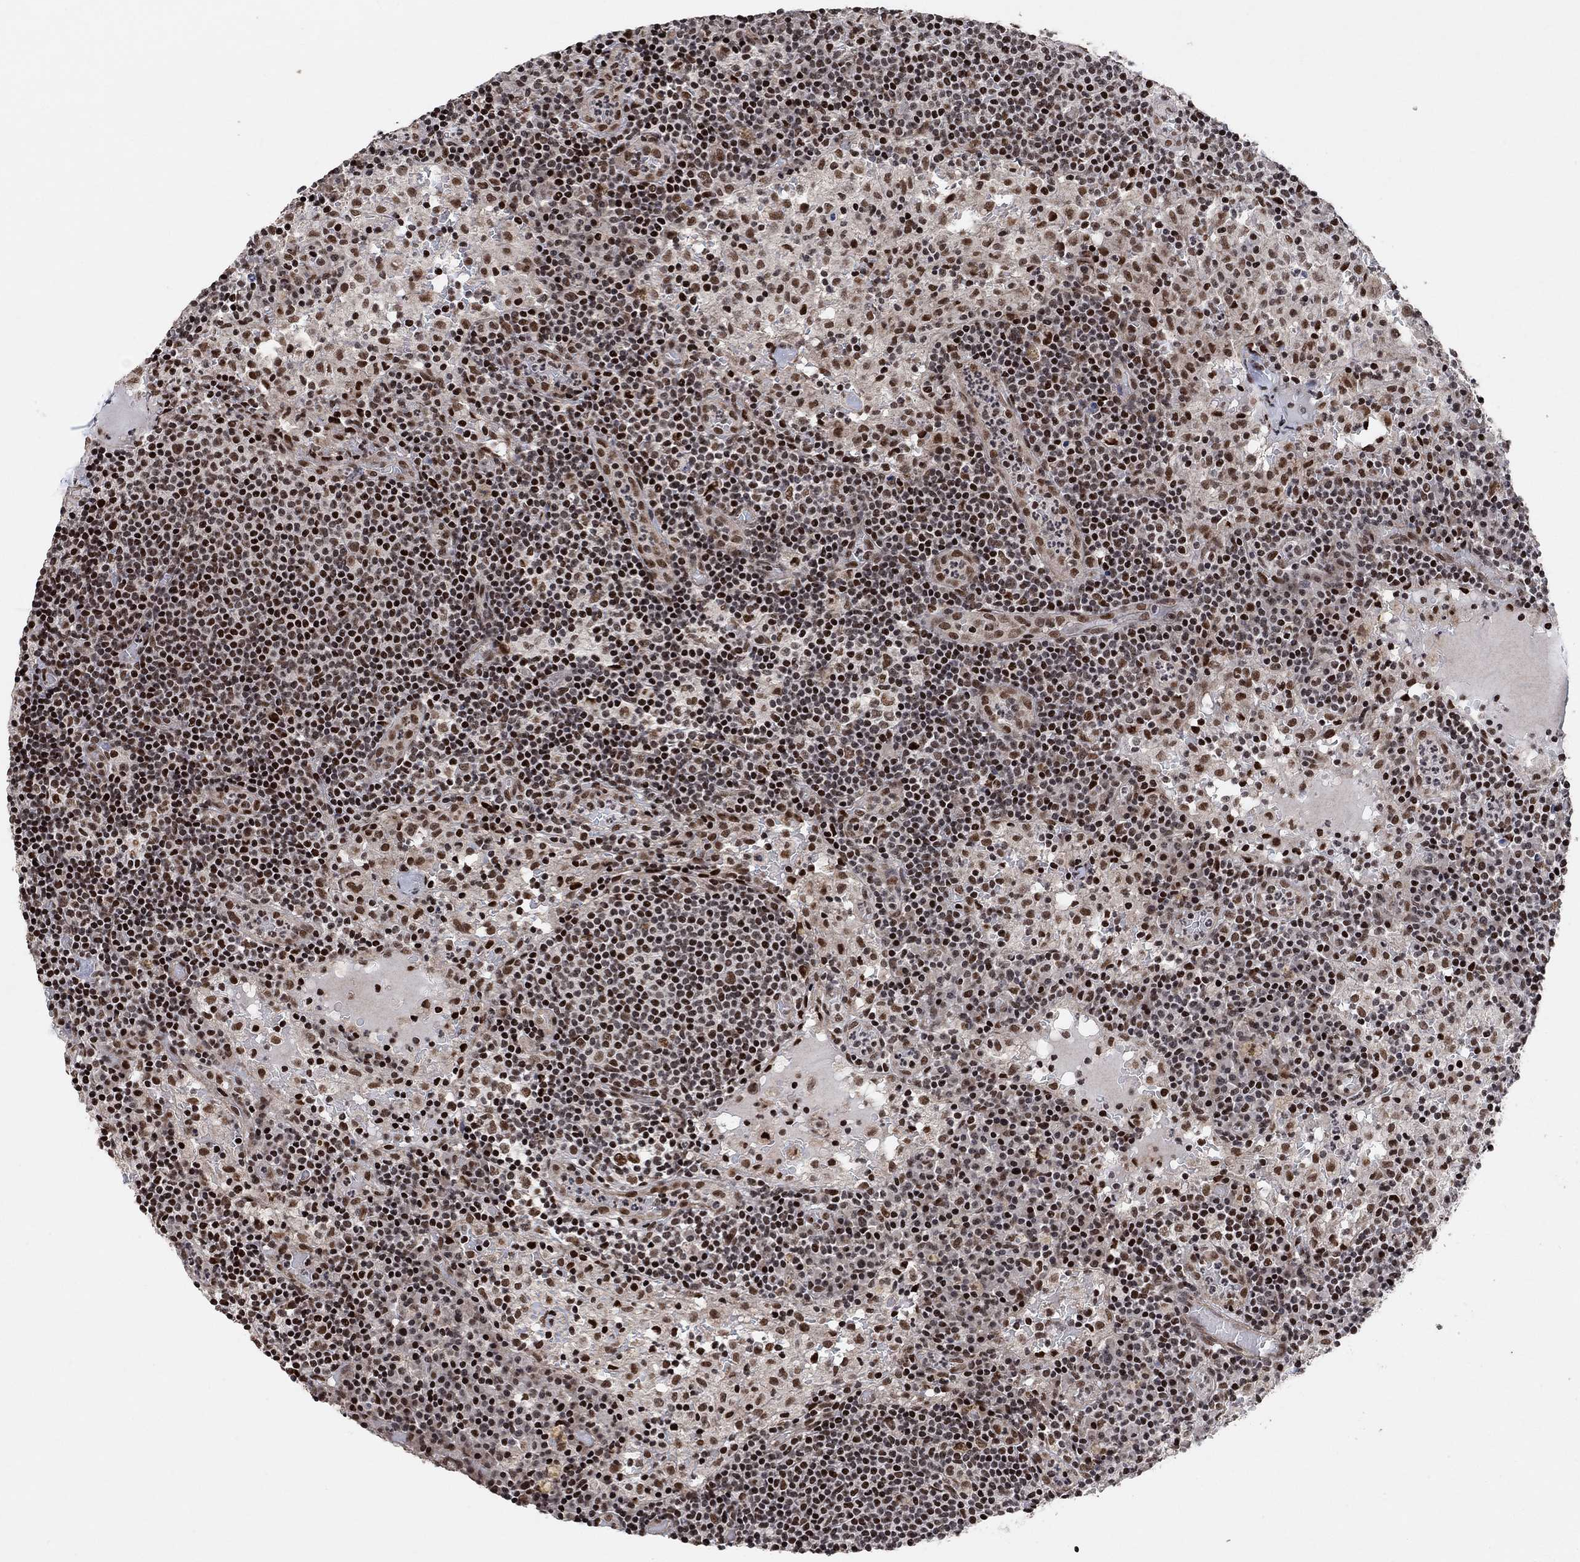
{"staining": {"intensity": "strong", "quantity": "25%-75%", "location": "nuclear"}, "tissue": "lymph node", "cell_type": "Non-germinal center cells", "image_type": "normal", "snomed": [{"axis": "morphology", "description": "Normal tissue, NOS"}, {"axis": "topography", "description": "Lymph node"}], "caption": "Immunohistochemistry (IHC) of unremarkable lymph node shows high levels of strong nuclear staining in approximately 25%-75% of non-germinal center cells. (DAB = brown stain, brightfield microscopy at high magnification).", "gene": "E4F1", "patient": {"sex": "male", "age": 62}}